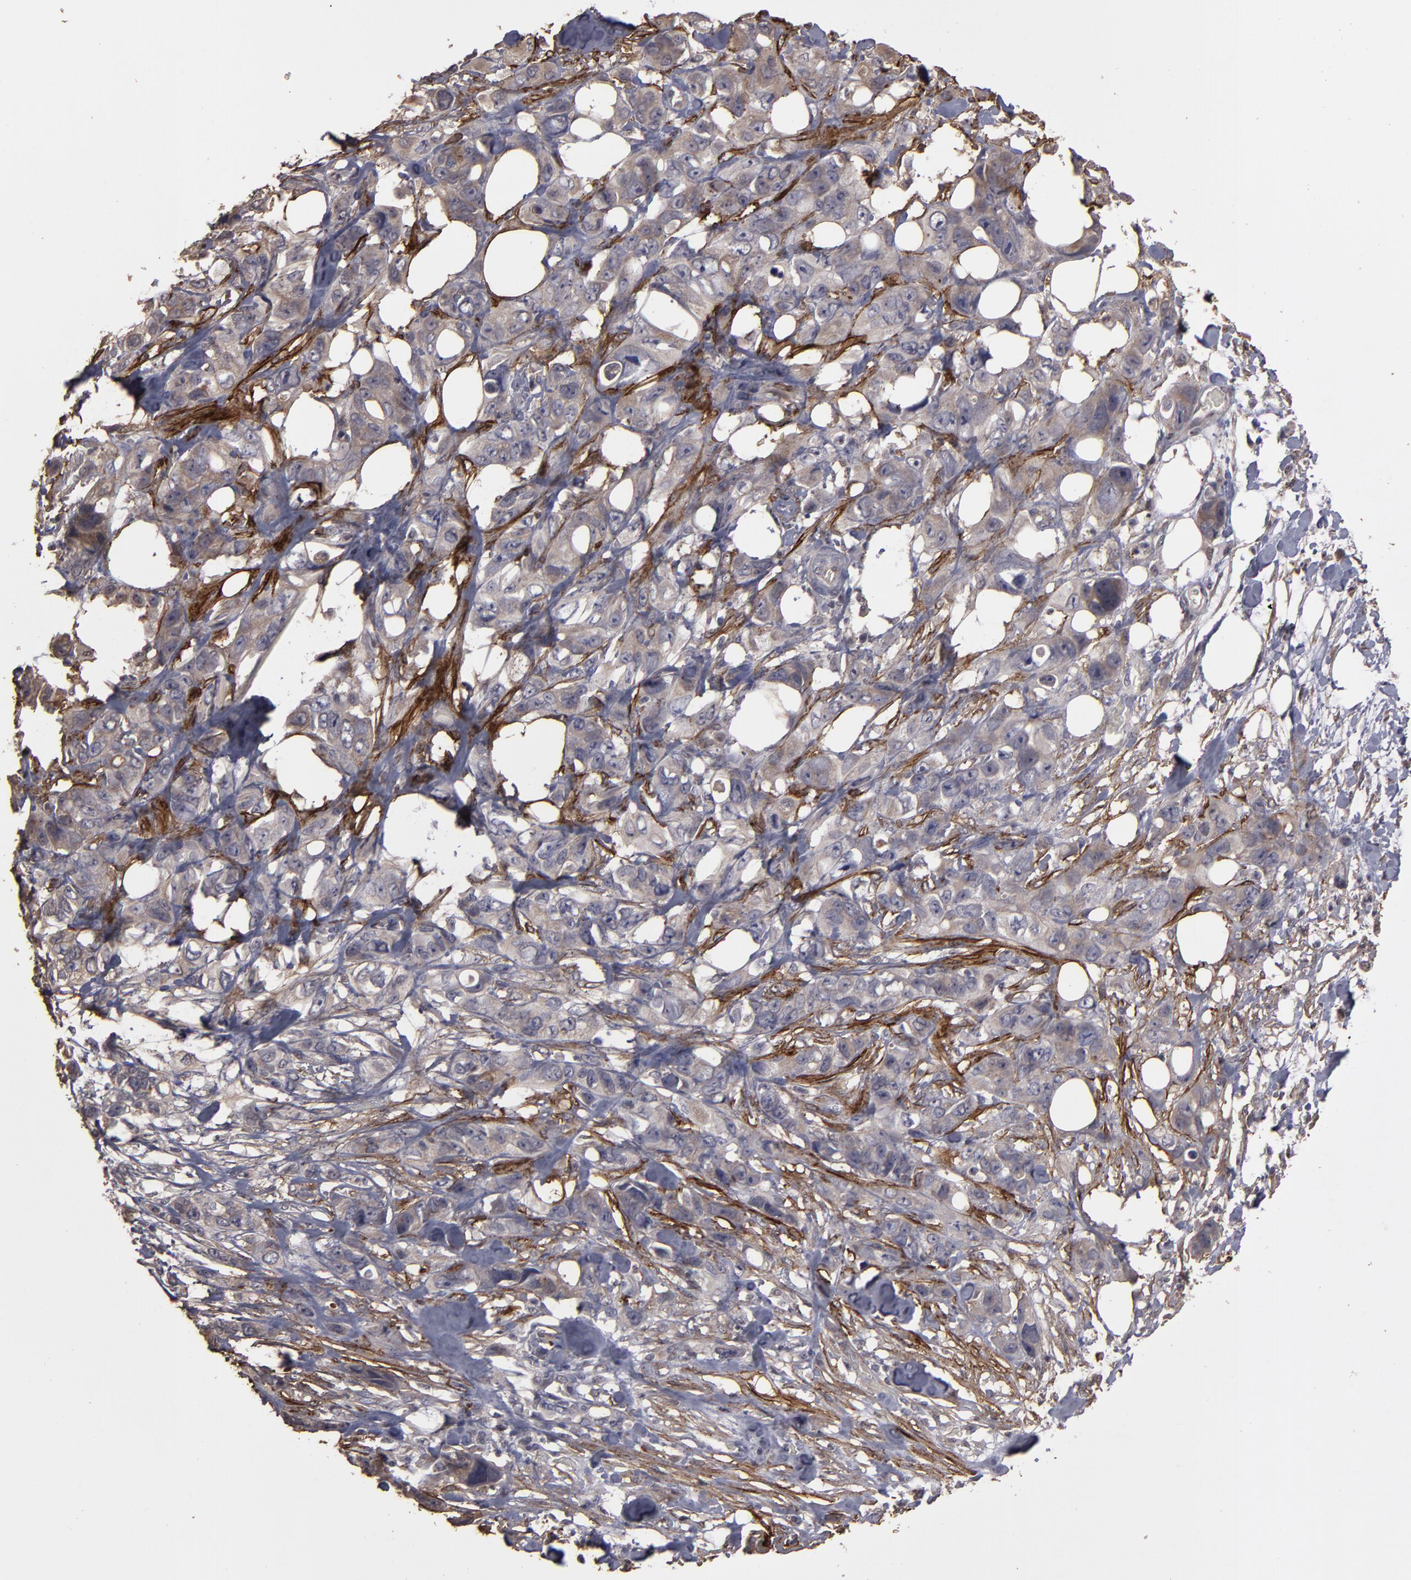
{"staining": {"intensity": "moderate", "quantity": "25%-75%", "location": "cytoplasmic/membranous"}, "tissue": "stomach cancer", "cell_type": "Tumor cells", "image_type": "cancer", "snomed": [{"axis": "morphology", "description": "Adenocarcinoma, NOS"}, {"axis": "topography", "description": "Stomach, upper"}], "caption": "Tumor cells exhibit moderate cytoplasmic/membranous staining in approximately 25%-75% of cells in stomach cancer (adenocarcinoma).", "gene": "CD55", "patient": {"sex": "male", "age": 47}}